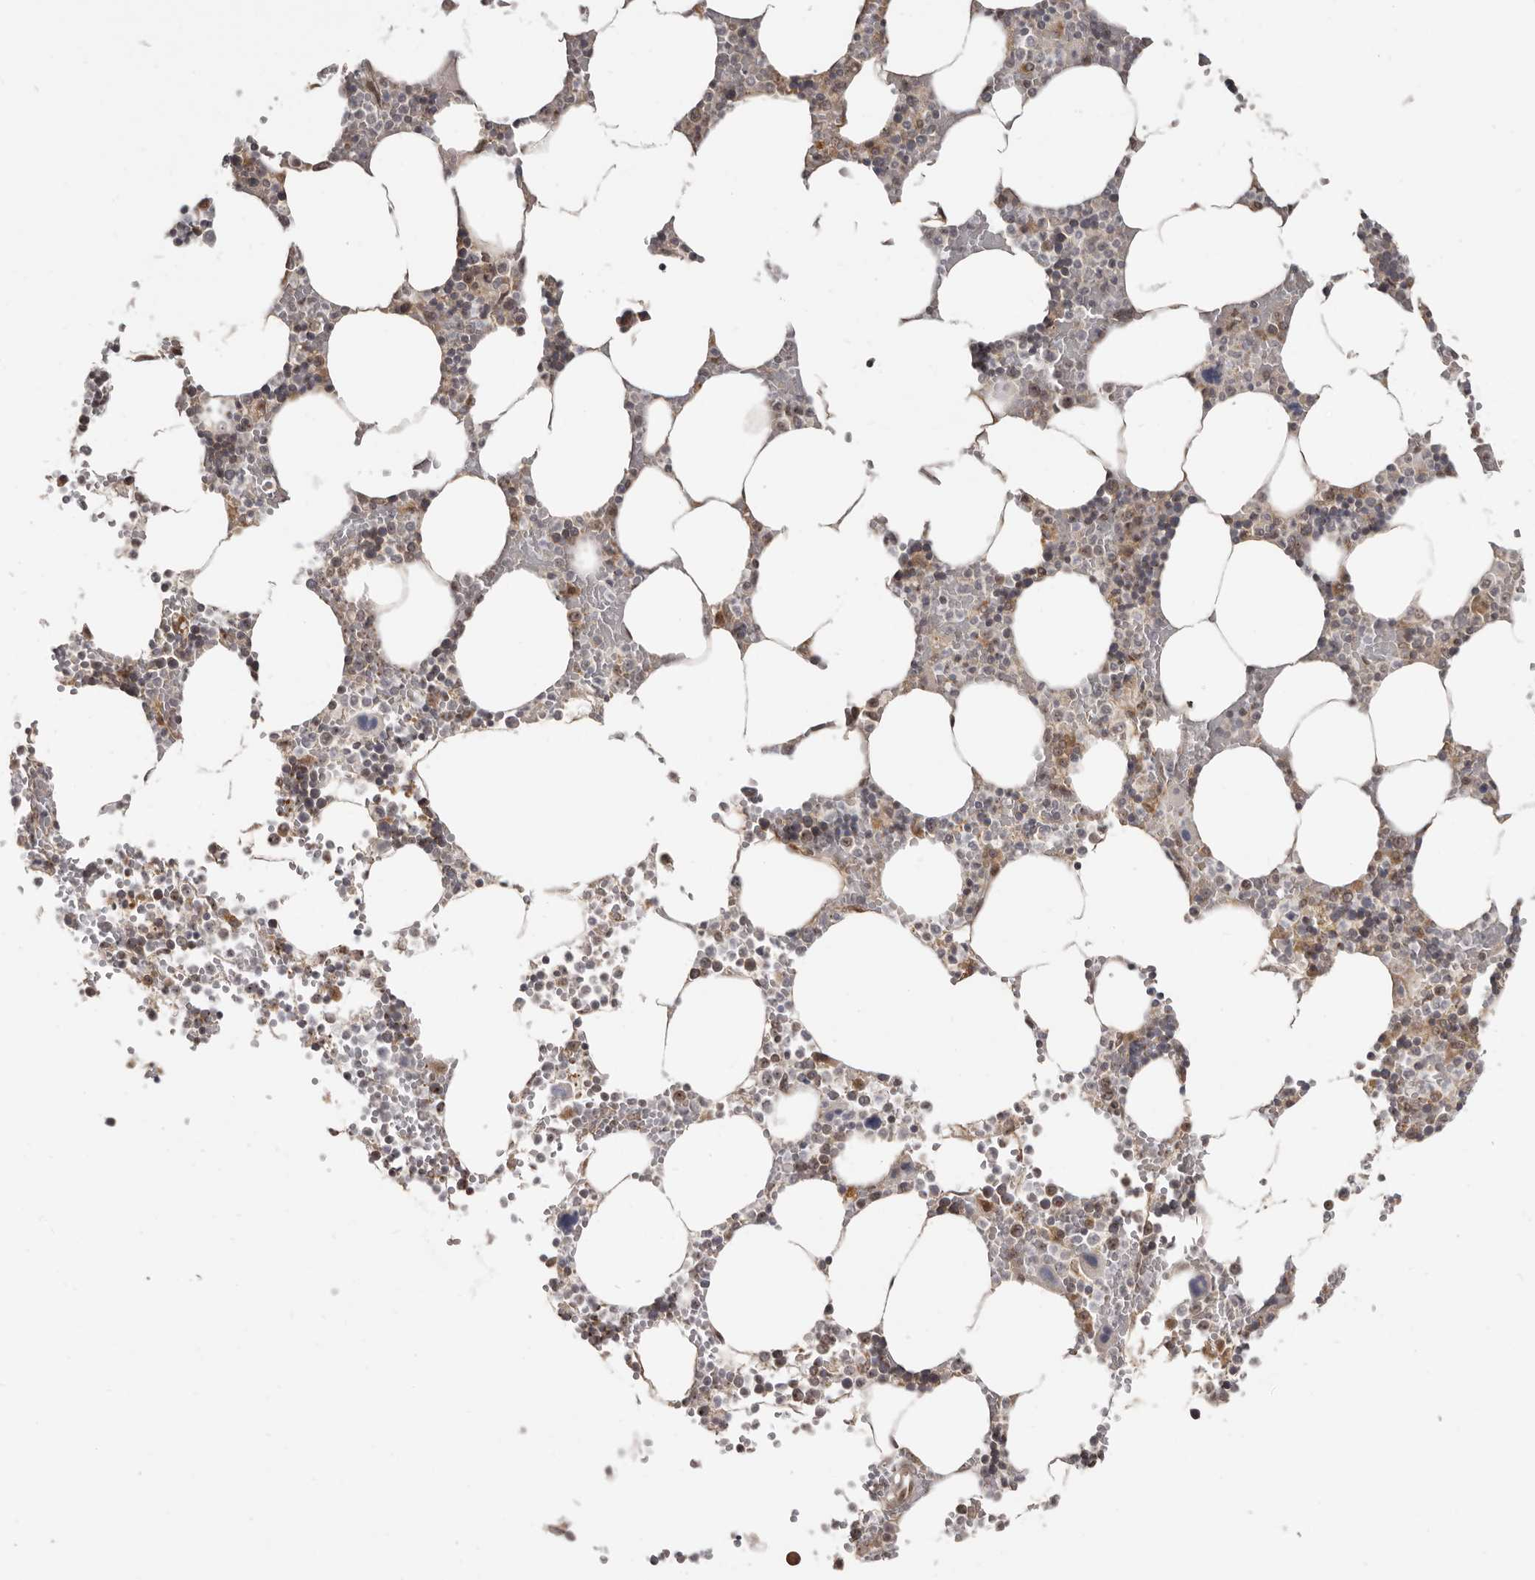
{"staining": {"intensity": "moderate", "quantity": "<25%", "location": "cytoplasmic/membranous"}, "tissue": "bone marrow", "cell_type": "Hematopoietic cells", "image_type": "normal", "snomed": [{"axis": "morphology", "description": "Normal tissue, NOS"}, {"axis": "topography", "description": "Bone marrow"}], "caption": "Protein expression analysis of benign bone marrow exhibits moderate cytoplasmic/membranous positivity in approximately <25% of hematopoietic cells.", "gene": "BAD", "patient": {"sex": "male", "age": 70}}